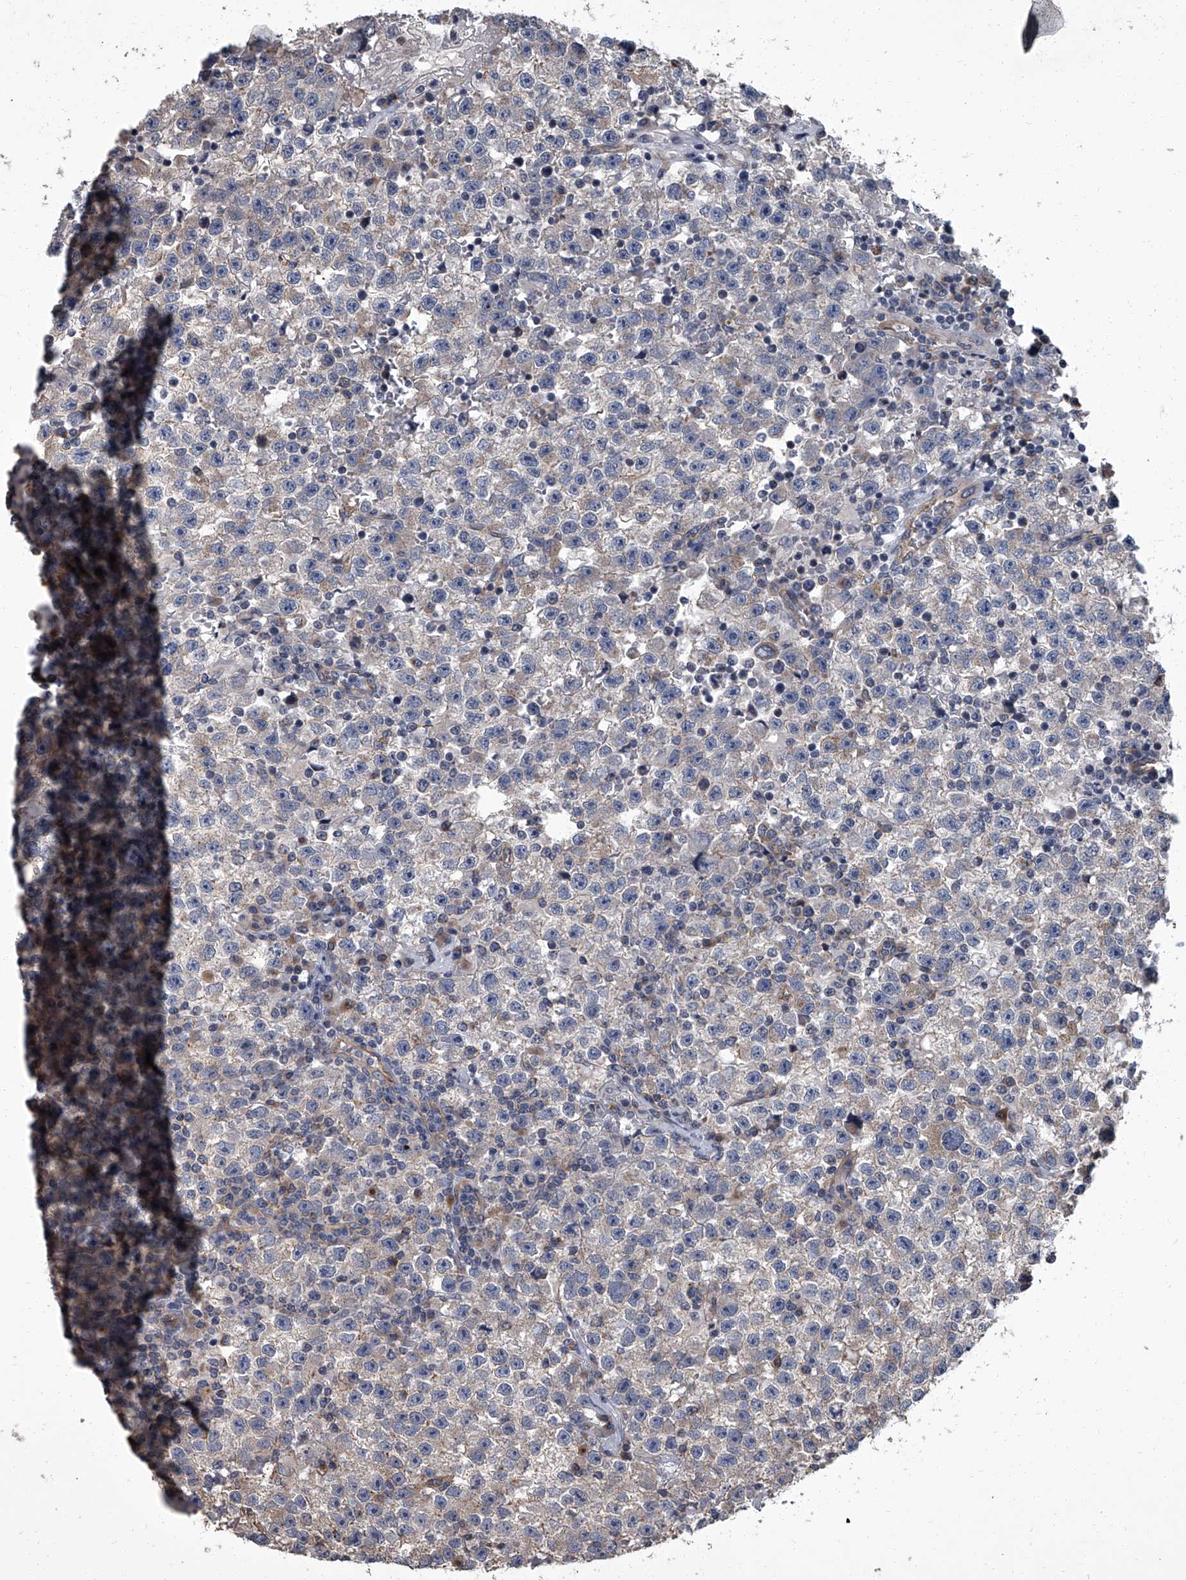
{"staining": {"intensity": "moderate", "quantity": "<25%", "location": "cytoplasmic/membranous"}, "tissue": "testis cancer", "cell_type": "Tumor cells", "image_type": "cancer", "snomed": [{"axis": "morphology", "description": "Seminoma, NOS"}, {"axis": "topography", "description": "Testis"}], "caption": "Moderate cytoplasmic/membranous protein positivity is seen in approximately <25% of tumor cells in testis cancer. (Brightfield microscopy of DAB IHC at high magnification).", "gene": "SIRT4", "patient": {"sex": "male", "age": 22}}